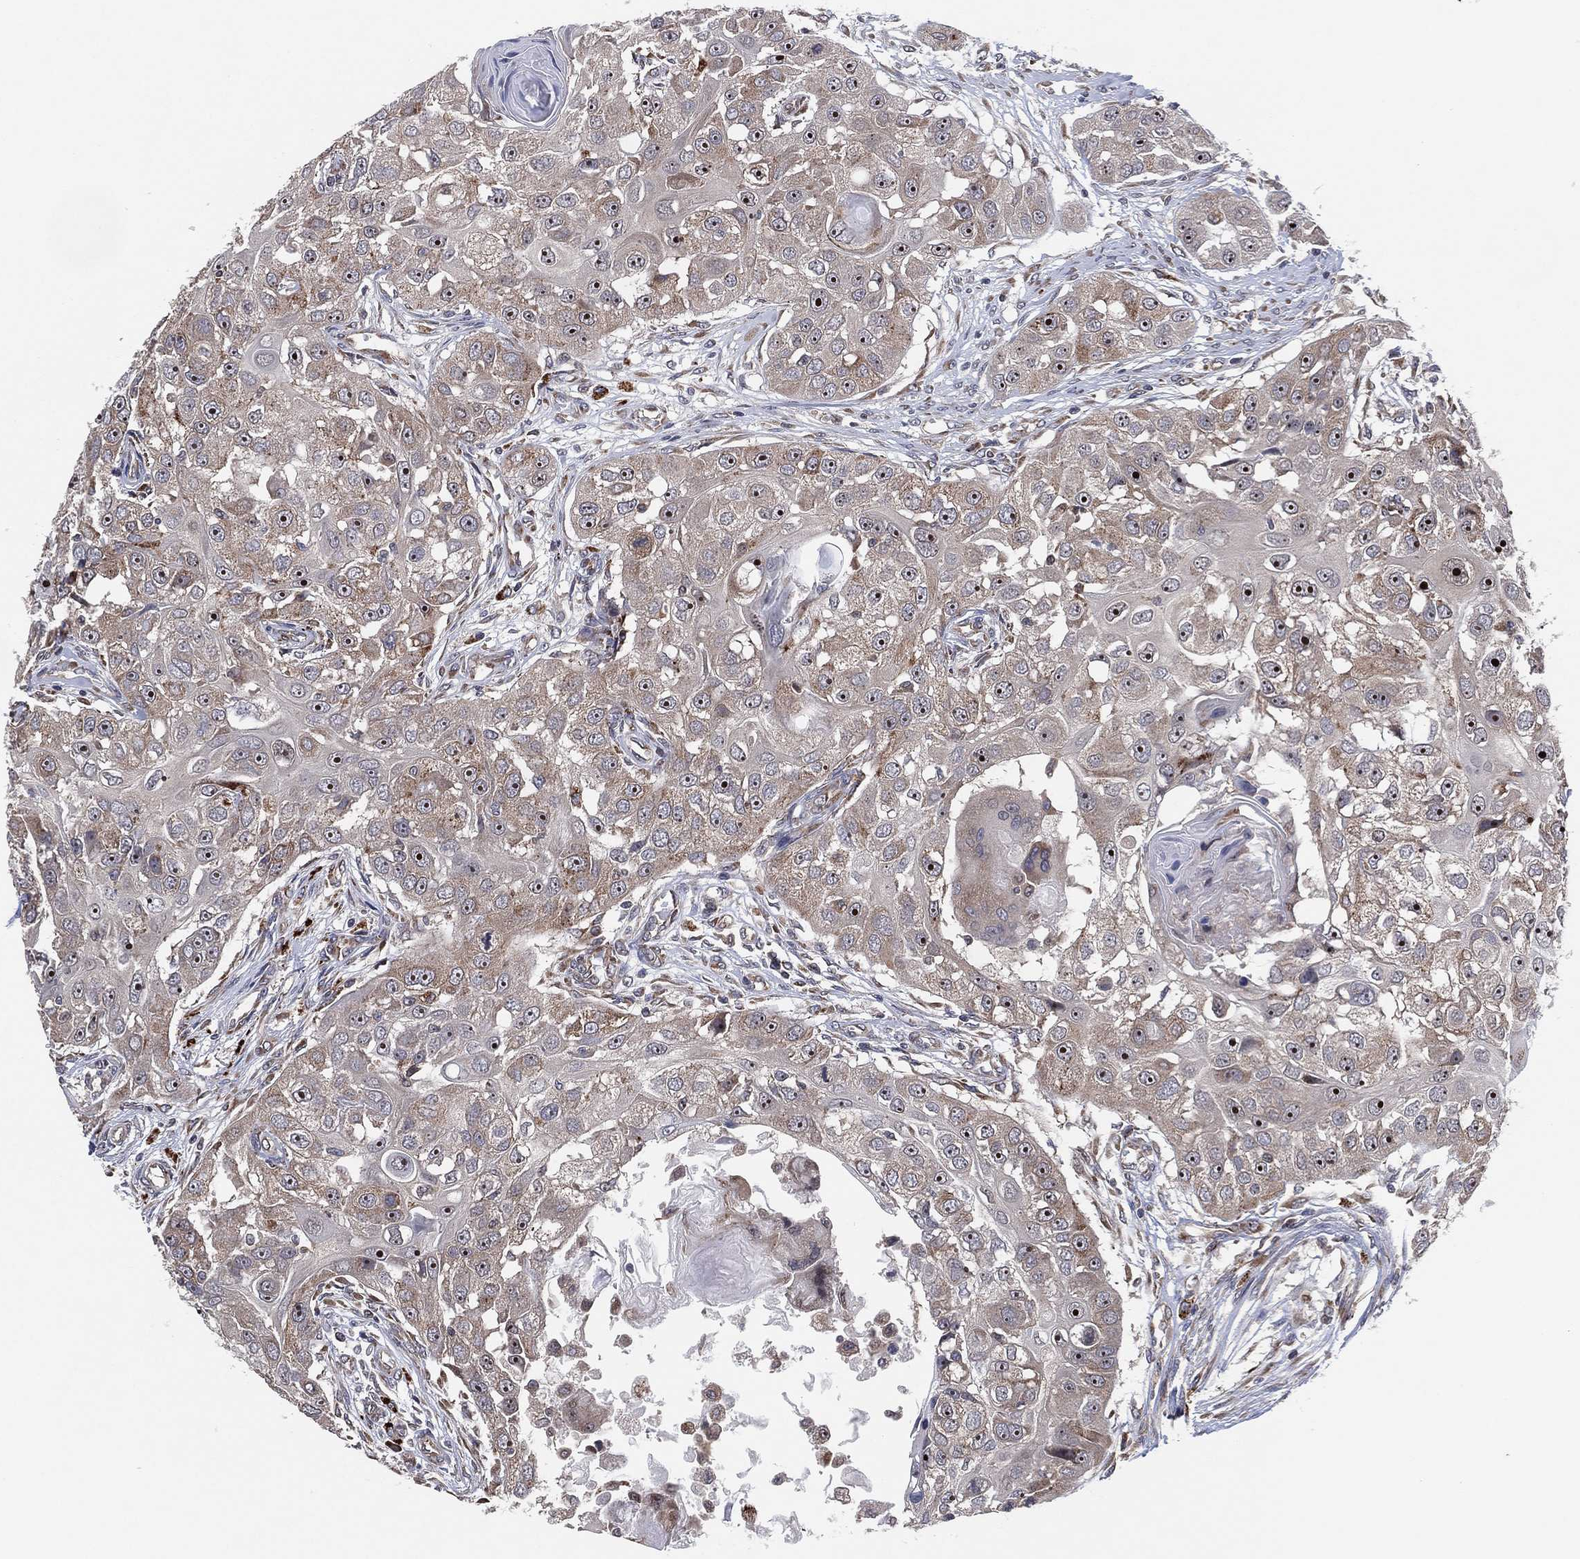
{"staining": {"intensity": "moderate", "quantity": "25%-75%", "location": "cytoplasmic/membranous,nuclear"}, "tissue": "head and neck cancer", "cell_type": "Tumor cells", "image_type": "cancer", "snomed": [{"axis": "morphology", "description": "Squamous cell carcinoma, NOS"}, {"axis": "topography", "description": "Head-Neck"}], "caption": "Protein staining by immunohistochemistry (IHC) displays moderate cytoplasmic/membranous and nuclear staining in about 25%-75% of tumor cells in squamous cell carcinoma (head and neck).", "gene": "FAM104A", "patient": {"sex": "male", "age": 51}}